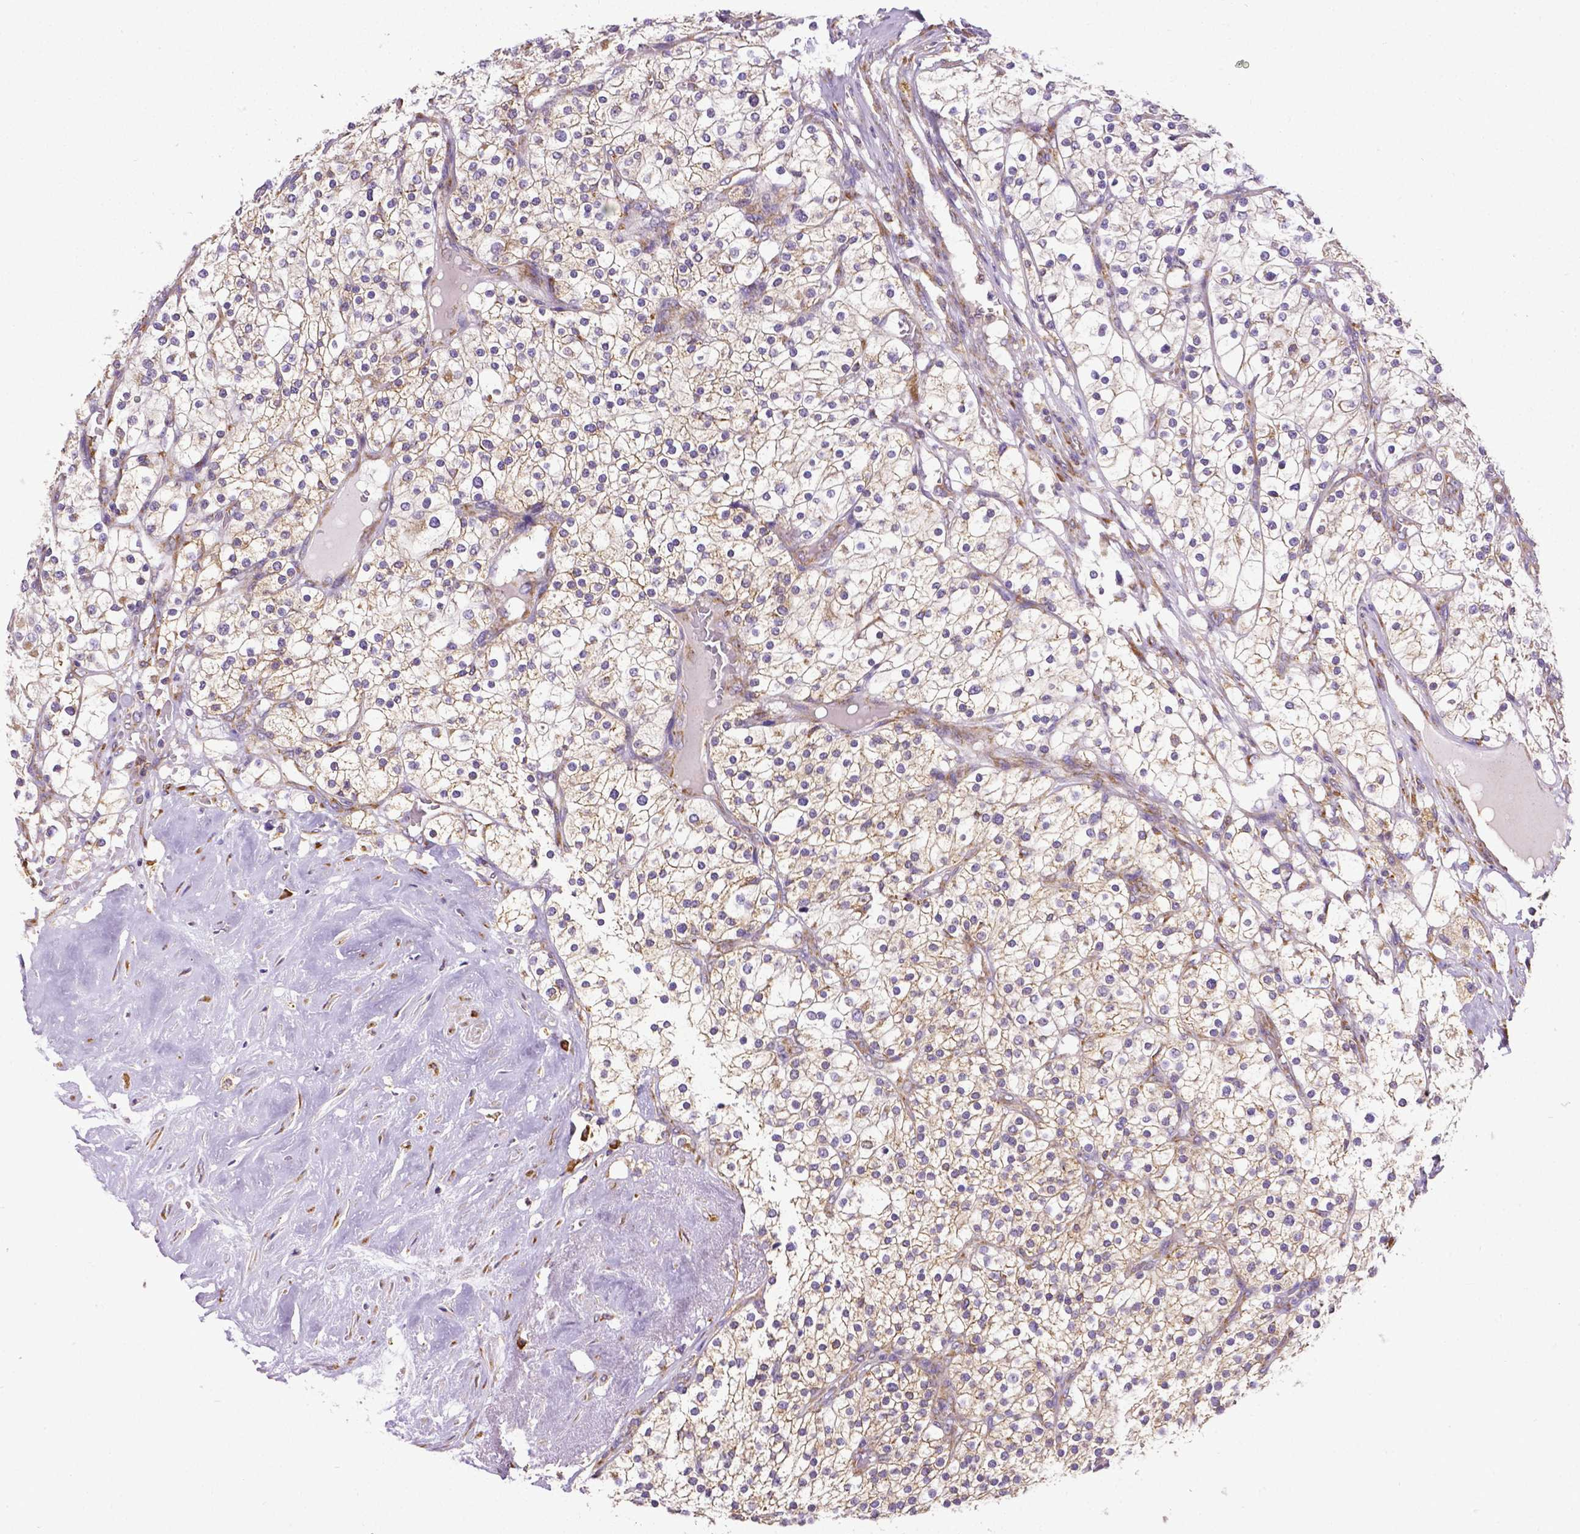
{"staining": {"intensity": "moderate", "quantity": "<25%", "location": "cytoplasmic/membranous"}, "tissue": "renal cancer", "cell_type": "Tumor cells", "image_type": "cancer", "snomed": [{"axis": "morphology", "description": "Adenocarcinoma, NOS"}, {"axis": "topography", "description": "Kidney"}], "caption": "Immunohistochemical staining of renal cancer shows low levels of moderate cytoplasmic/membranous protein expression in about <25% of tumor cells. Nuclei are stained in blue.", "gene": "MTDH", "patient": {"sex": "male", "age": 80}}